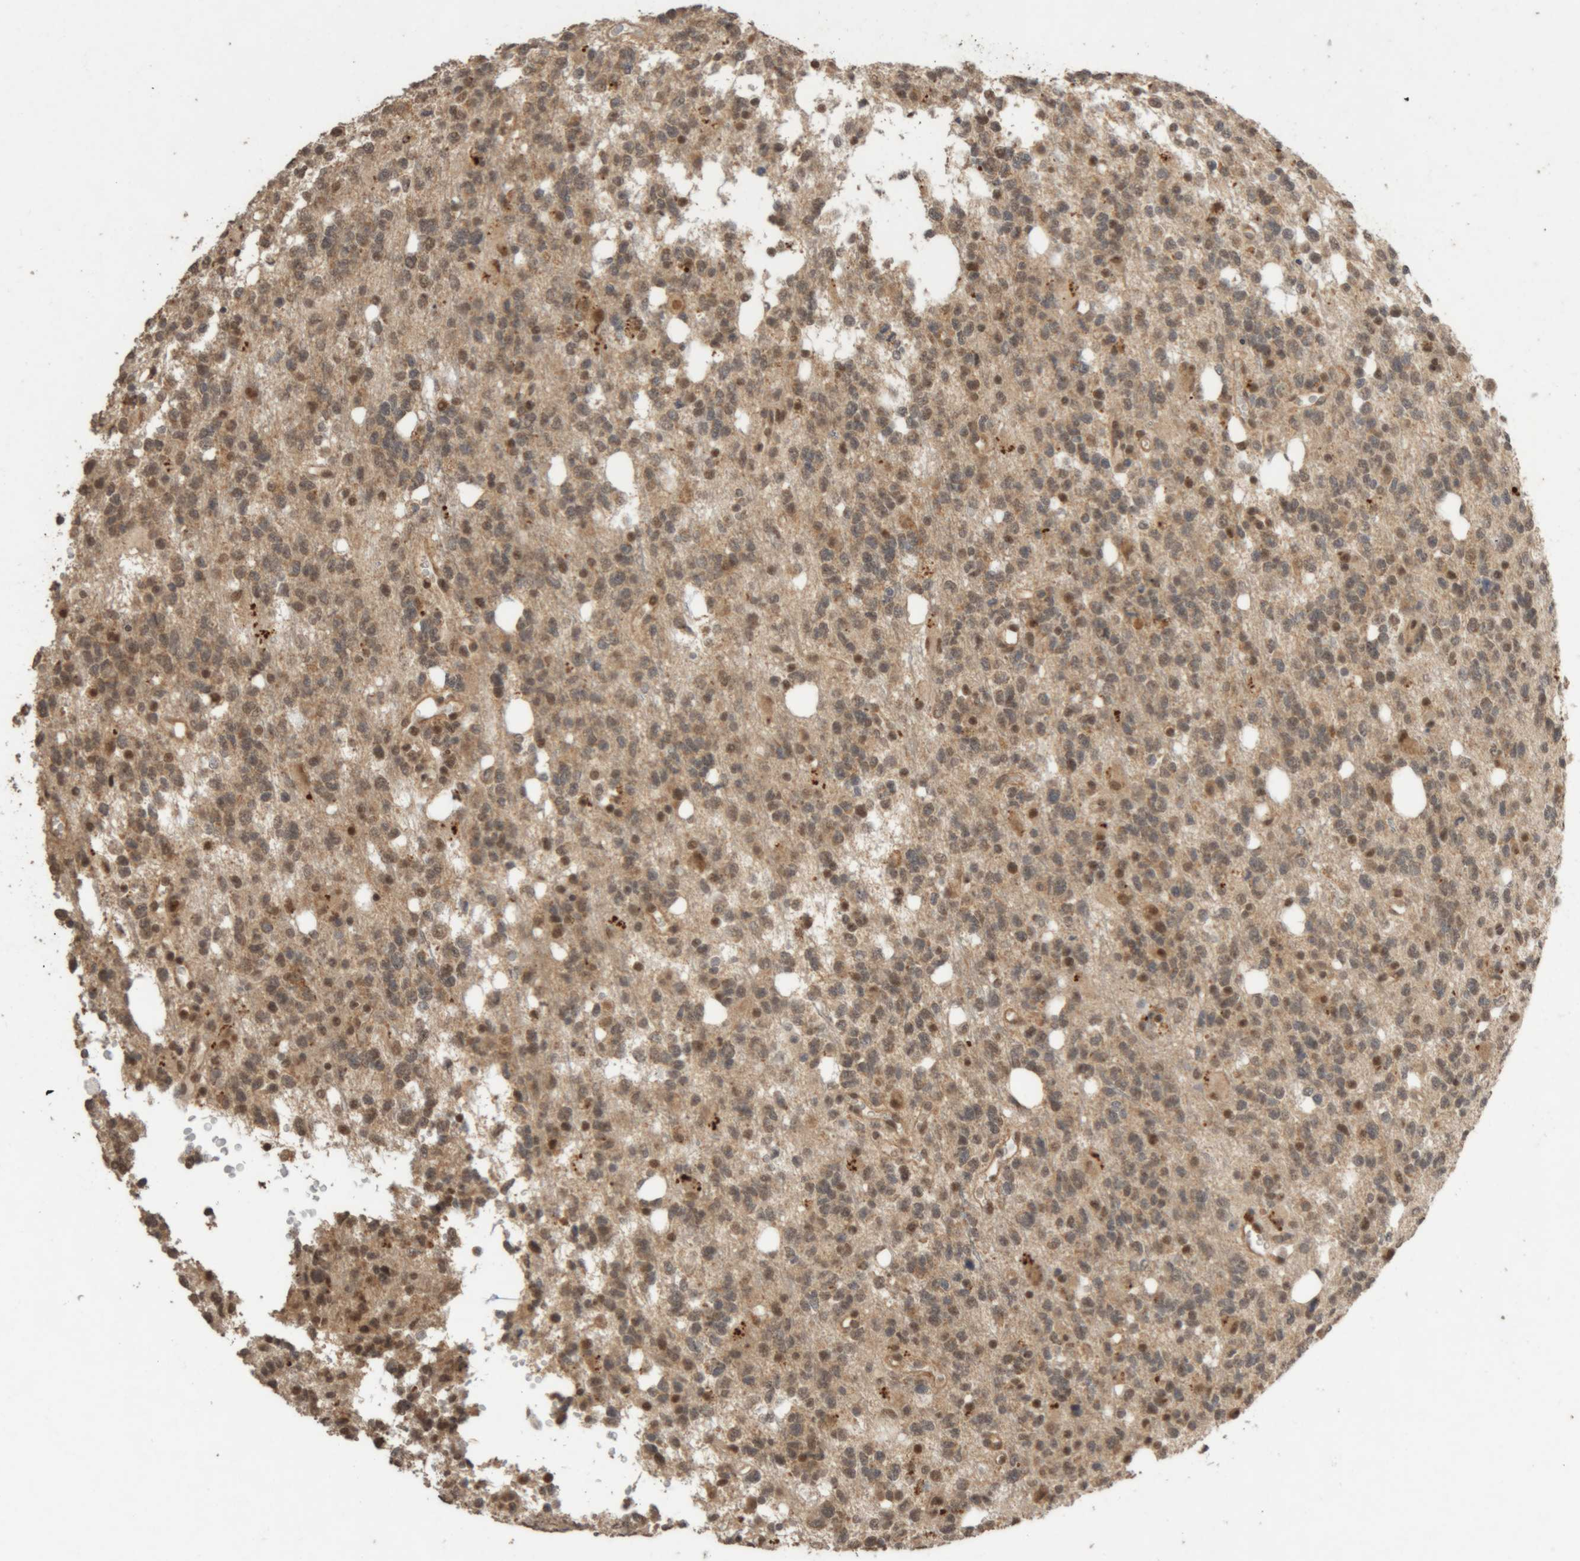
{"staining": {"intensity": "moderate", "quantity": "<25%", "location": "cytoplasmic/membranous,nuclear"}, "tissue": "glioma", "cell_type": "Tumor cells", "image_type": "cancer", "snomed": [{"axis": "morphology", "description": "Glioma, malignant, High grade"}, {"axis": "topography", "description": "Brain"}], "caption": "Immunohistochemistry micrograph of human glioma stained for a protein (brown), which exhibits low levels of moderate cytoplasmic/membranous and nuclear staining in approximately <25% of tumor cells.", "gene": "KEAP1", "patient": {"sex": "female", "age": 62}}